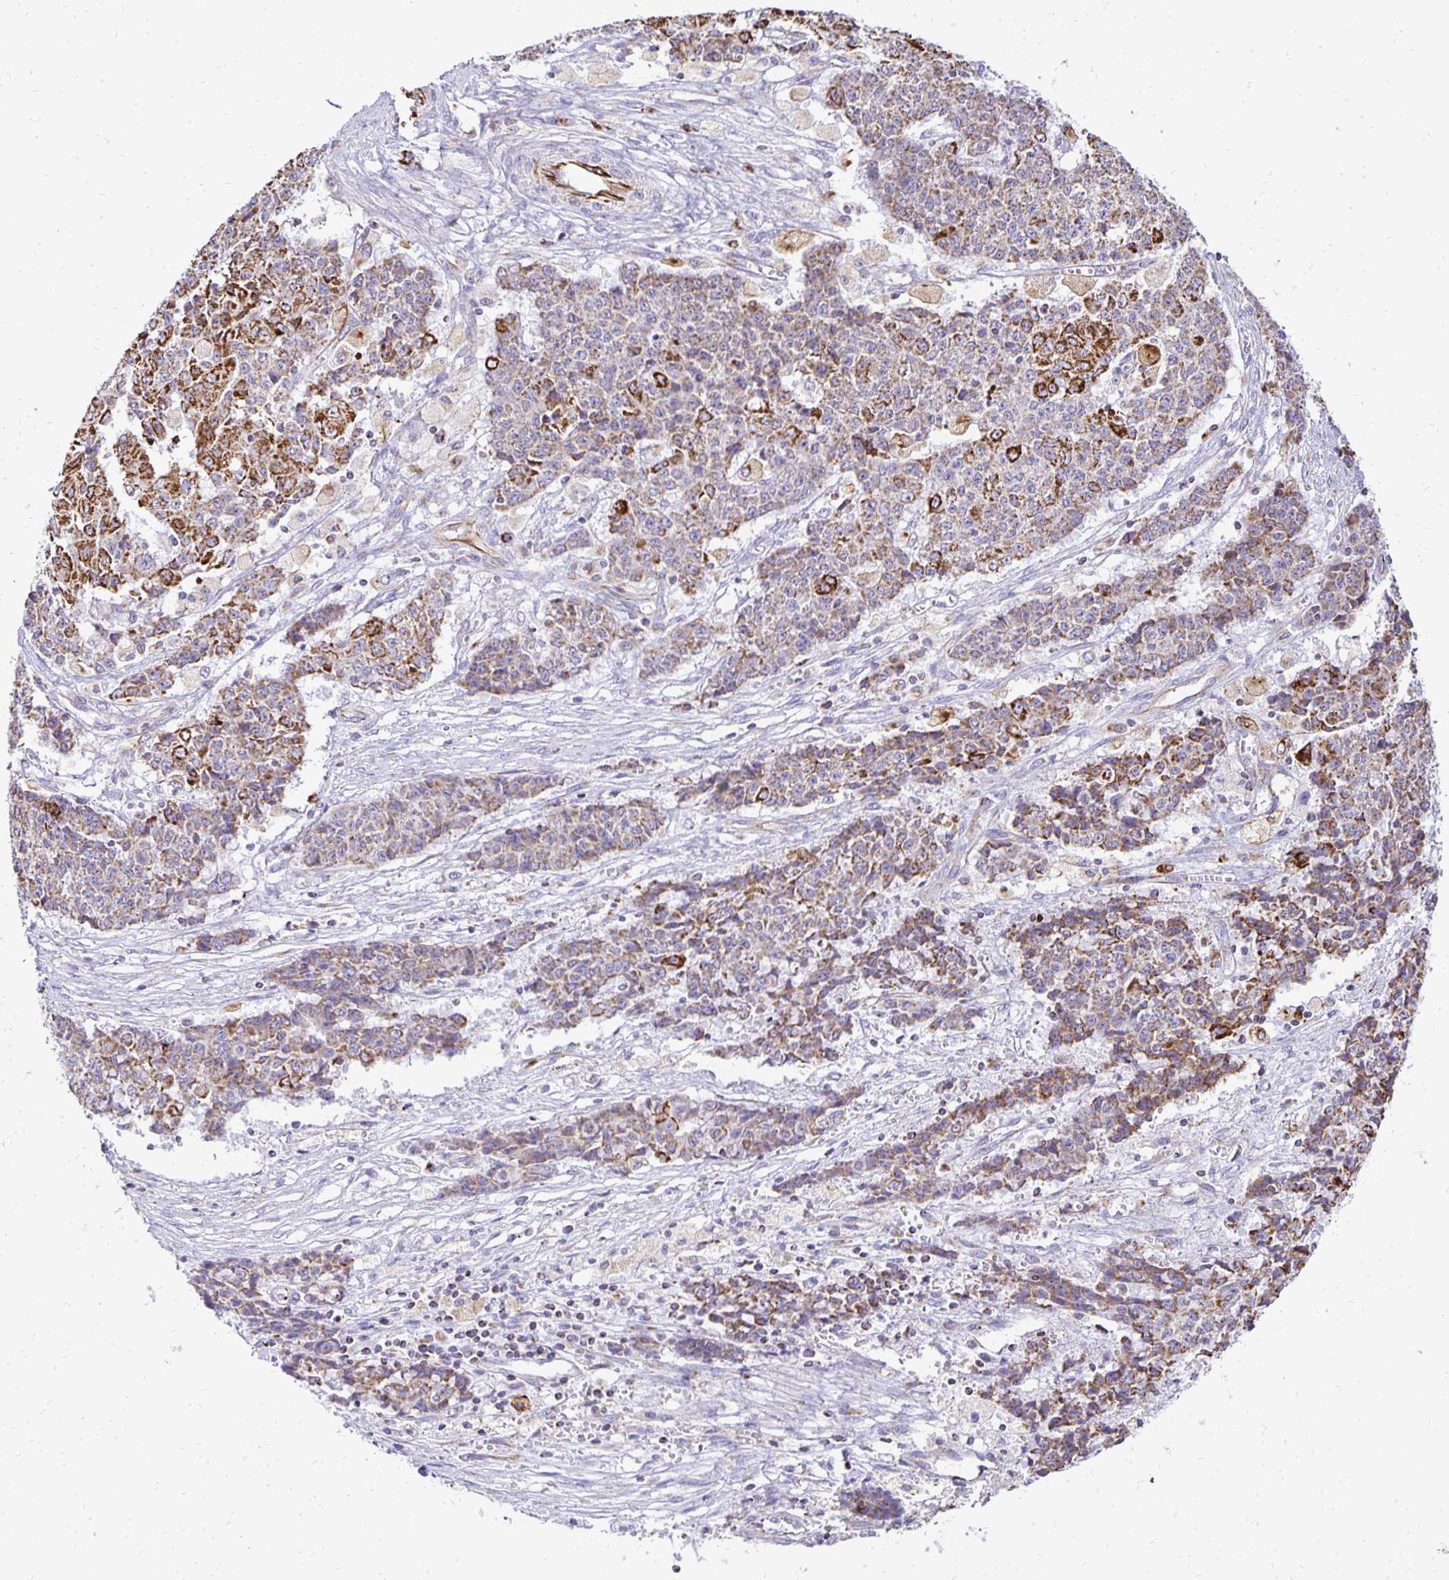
{"staining": {"intensity": "strong", "quantity": "<25%", "location": "cytoplasmic/membranous"}, "tissue": "ovarian cancer", "cell_type": "Tumor cells", "image_type": "cancer", "snomed": [{"axis": "morphology", "description": "Carcinoma, endometroid"}, {"axis": "topography", "description": "Ovary"}], "caption": "This micrograph reveals immunohistochemistry staining of endometroid carcinoma (ovarian), with medium strong cytoplasmic/membranous staining in approximately <25% of tumor cells.", "gene": "PLAAT2", "patient": {"sex": "female", "age": 42}}